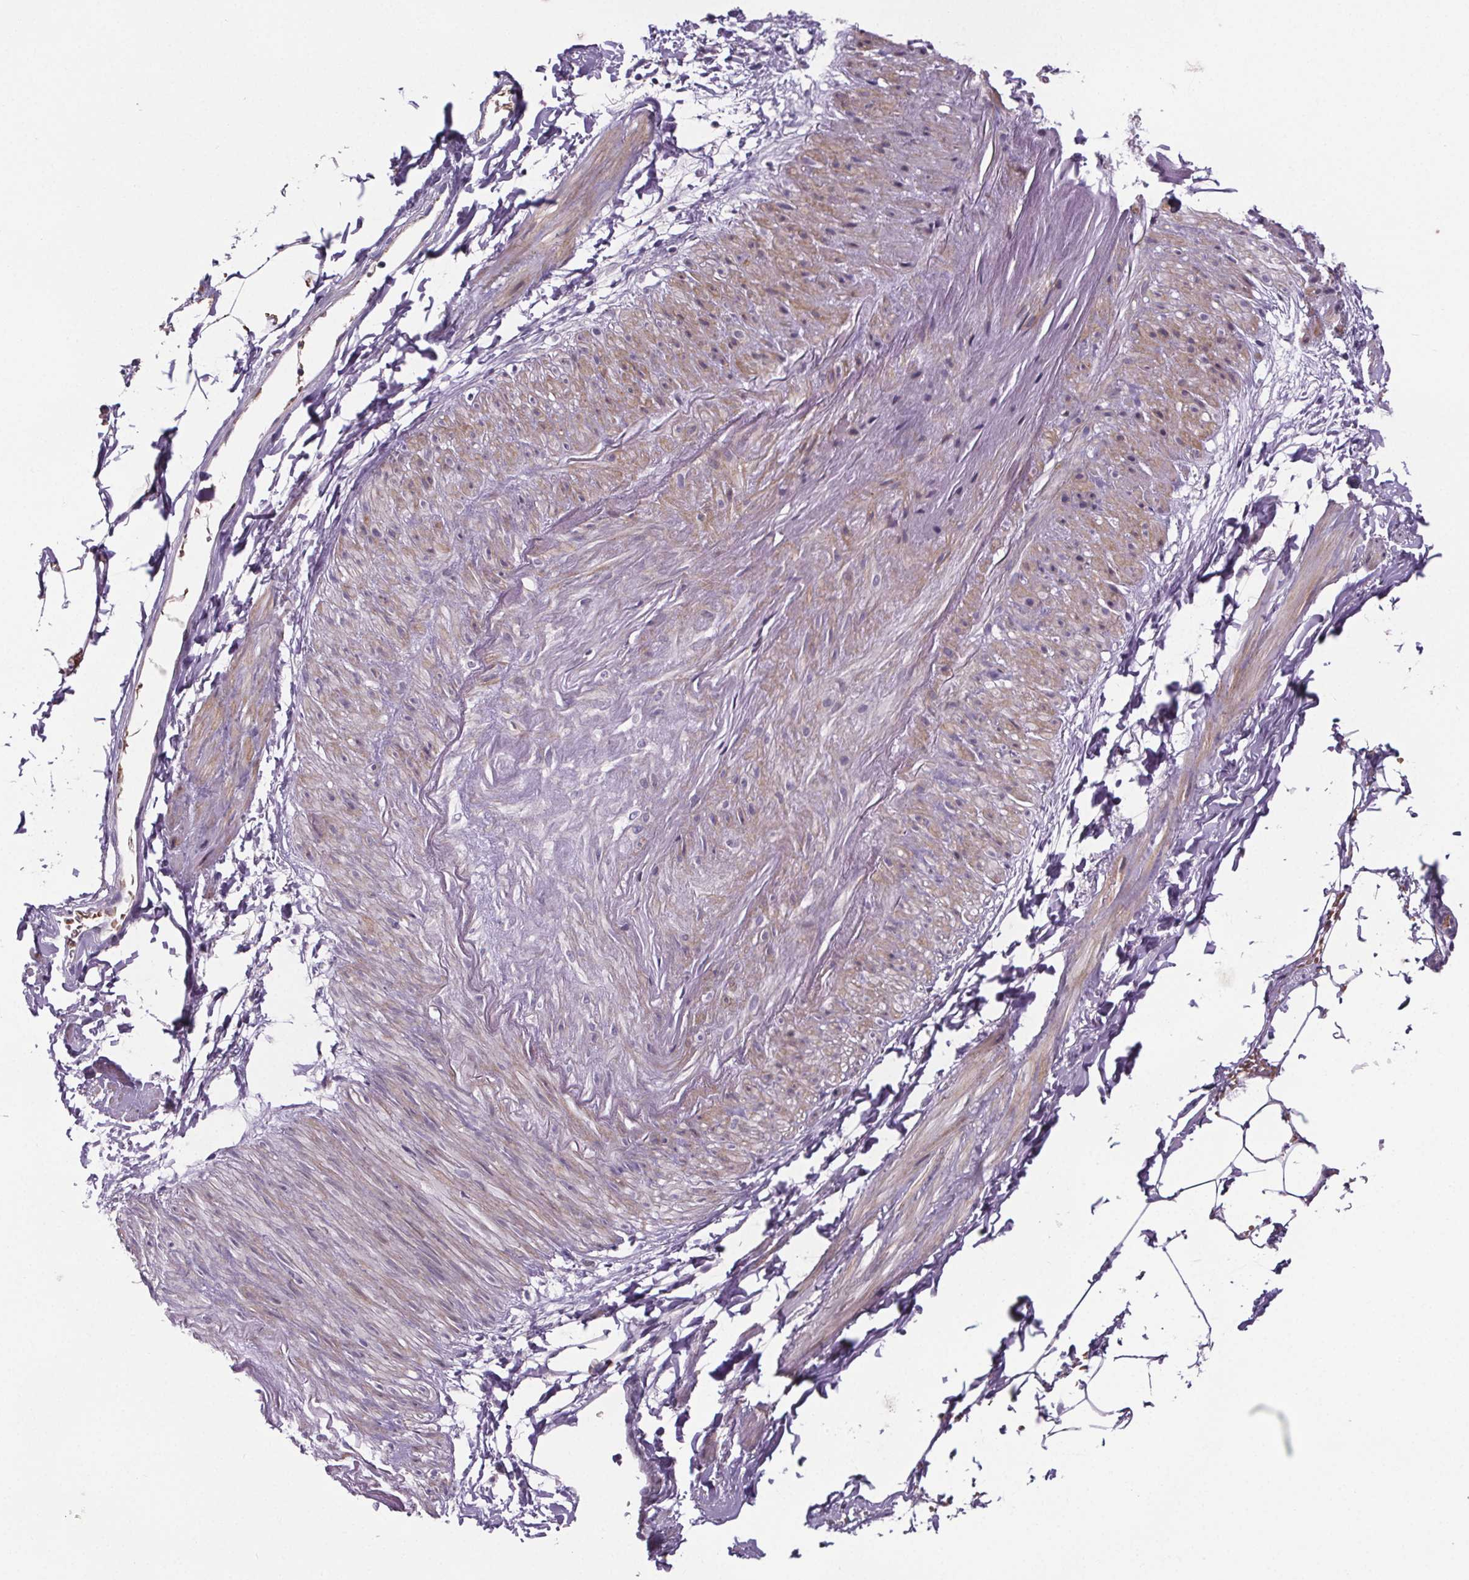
{"staining": {"intensity": "negative", "quantity": "none", "location": "none"}, "tissue": "adipose tissue", "cell_type": "Adipocytes", "image_type": "normal", "snomed": [{"axis": "morphology", "description": "Normal tissue, NOS"}, {"axis": "topography", "description": "Prostate"}, {"axis": "topography", "description": "Peripheral nerve tissue"}], "caption": "Immunohistochemistry (IHC) of benign adipose tissue reveals no staining in adipocytes.", "gene": "TTC12", "patient": {"sex": "male", "age": 55}}